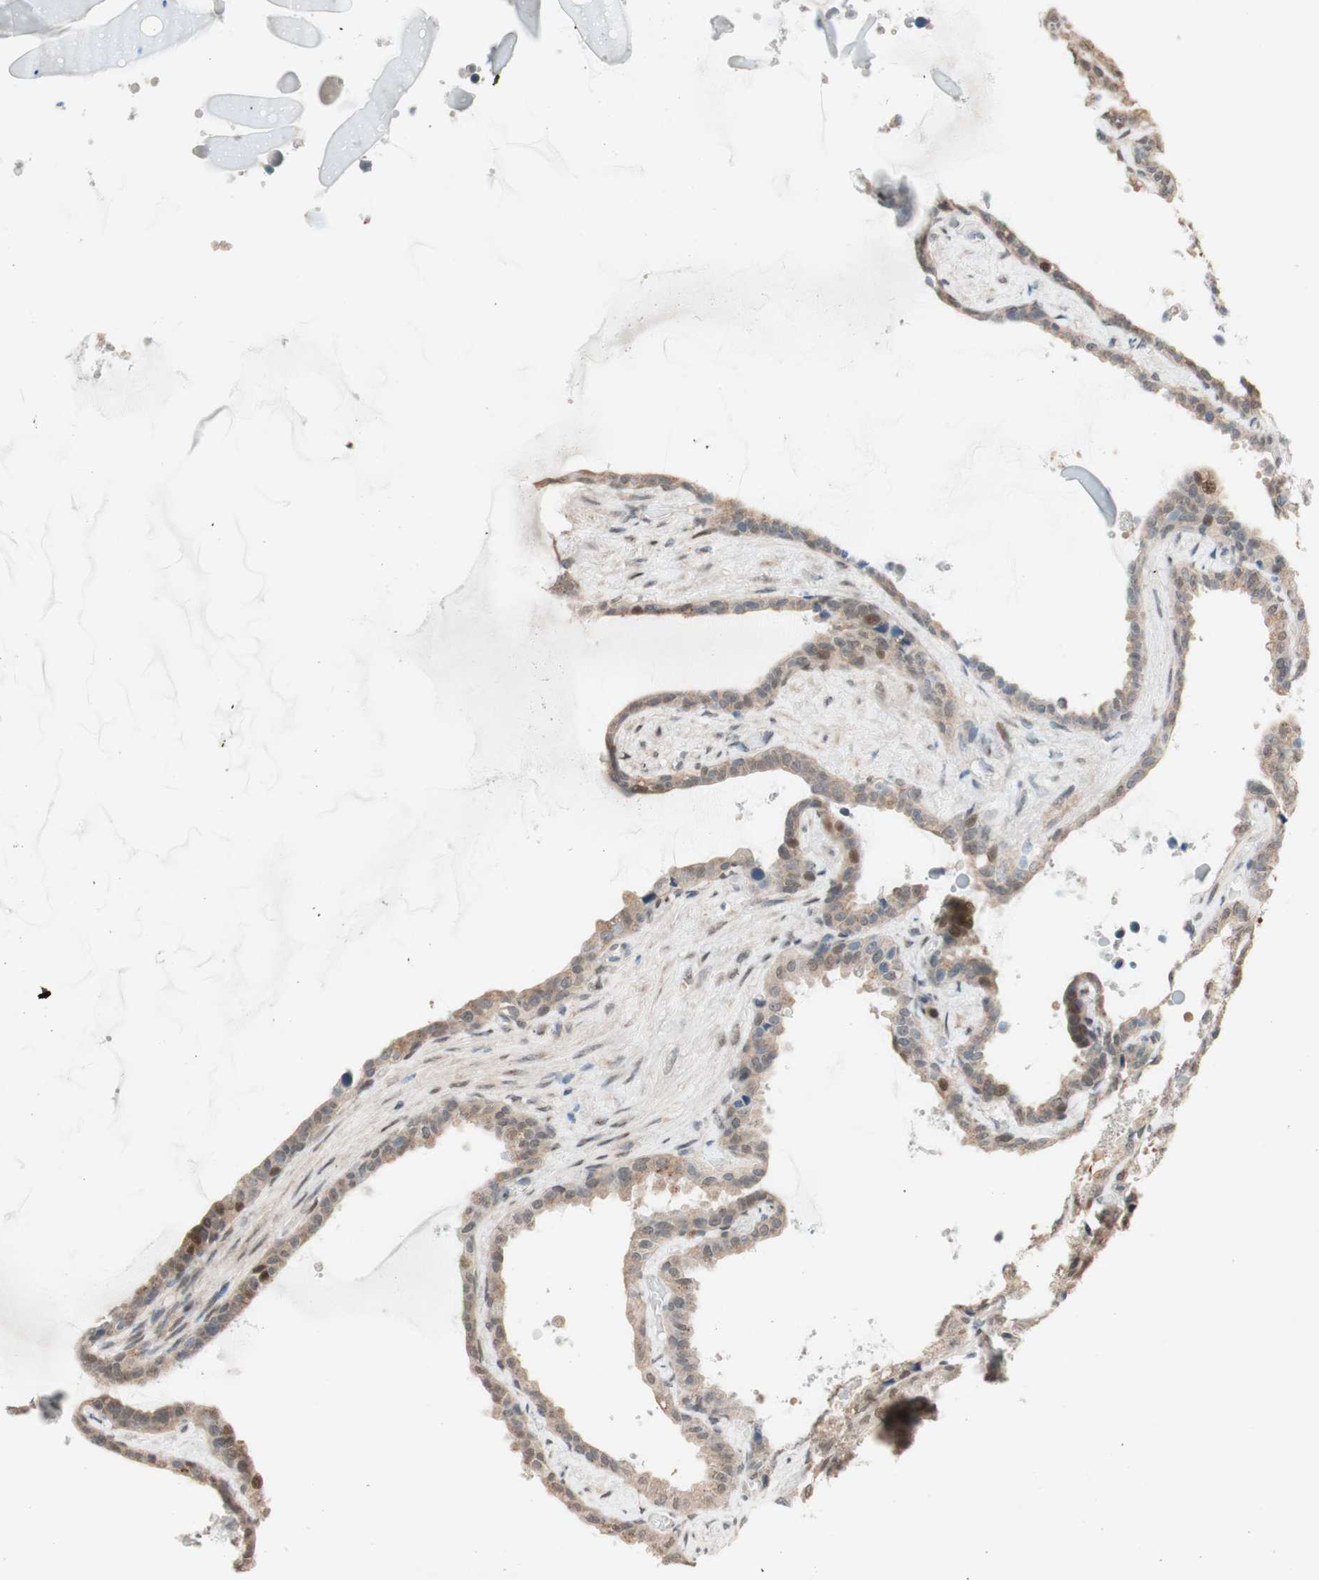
{"staining": {"intensity": "moderate", "quantity": ">75%", "location": "cytoplasmic/membranous"}, "tissue": "seminal vesicle", "cell_type": "Glandular cells", "image_type": "normal", "snomed": [{"axis": "morphology", "description": "Normal tissue, NOS"}, {"axis": "topography", "description": "Seminal veicle"}], "caption": "This micrograph shows immunohistochemistry staining of normal human seminal vesicle, with medium moderate cytoplasmic/membranous positivity in about >75% of glandular cells.", "gene": "CCNC", "patient": {"sex": "male", "age": 46}}